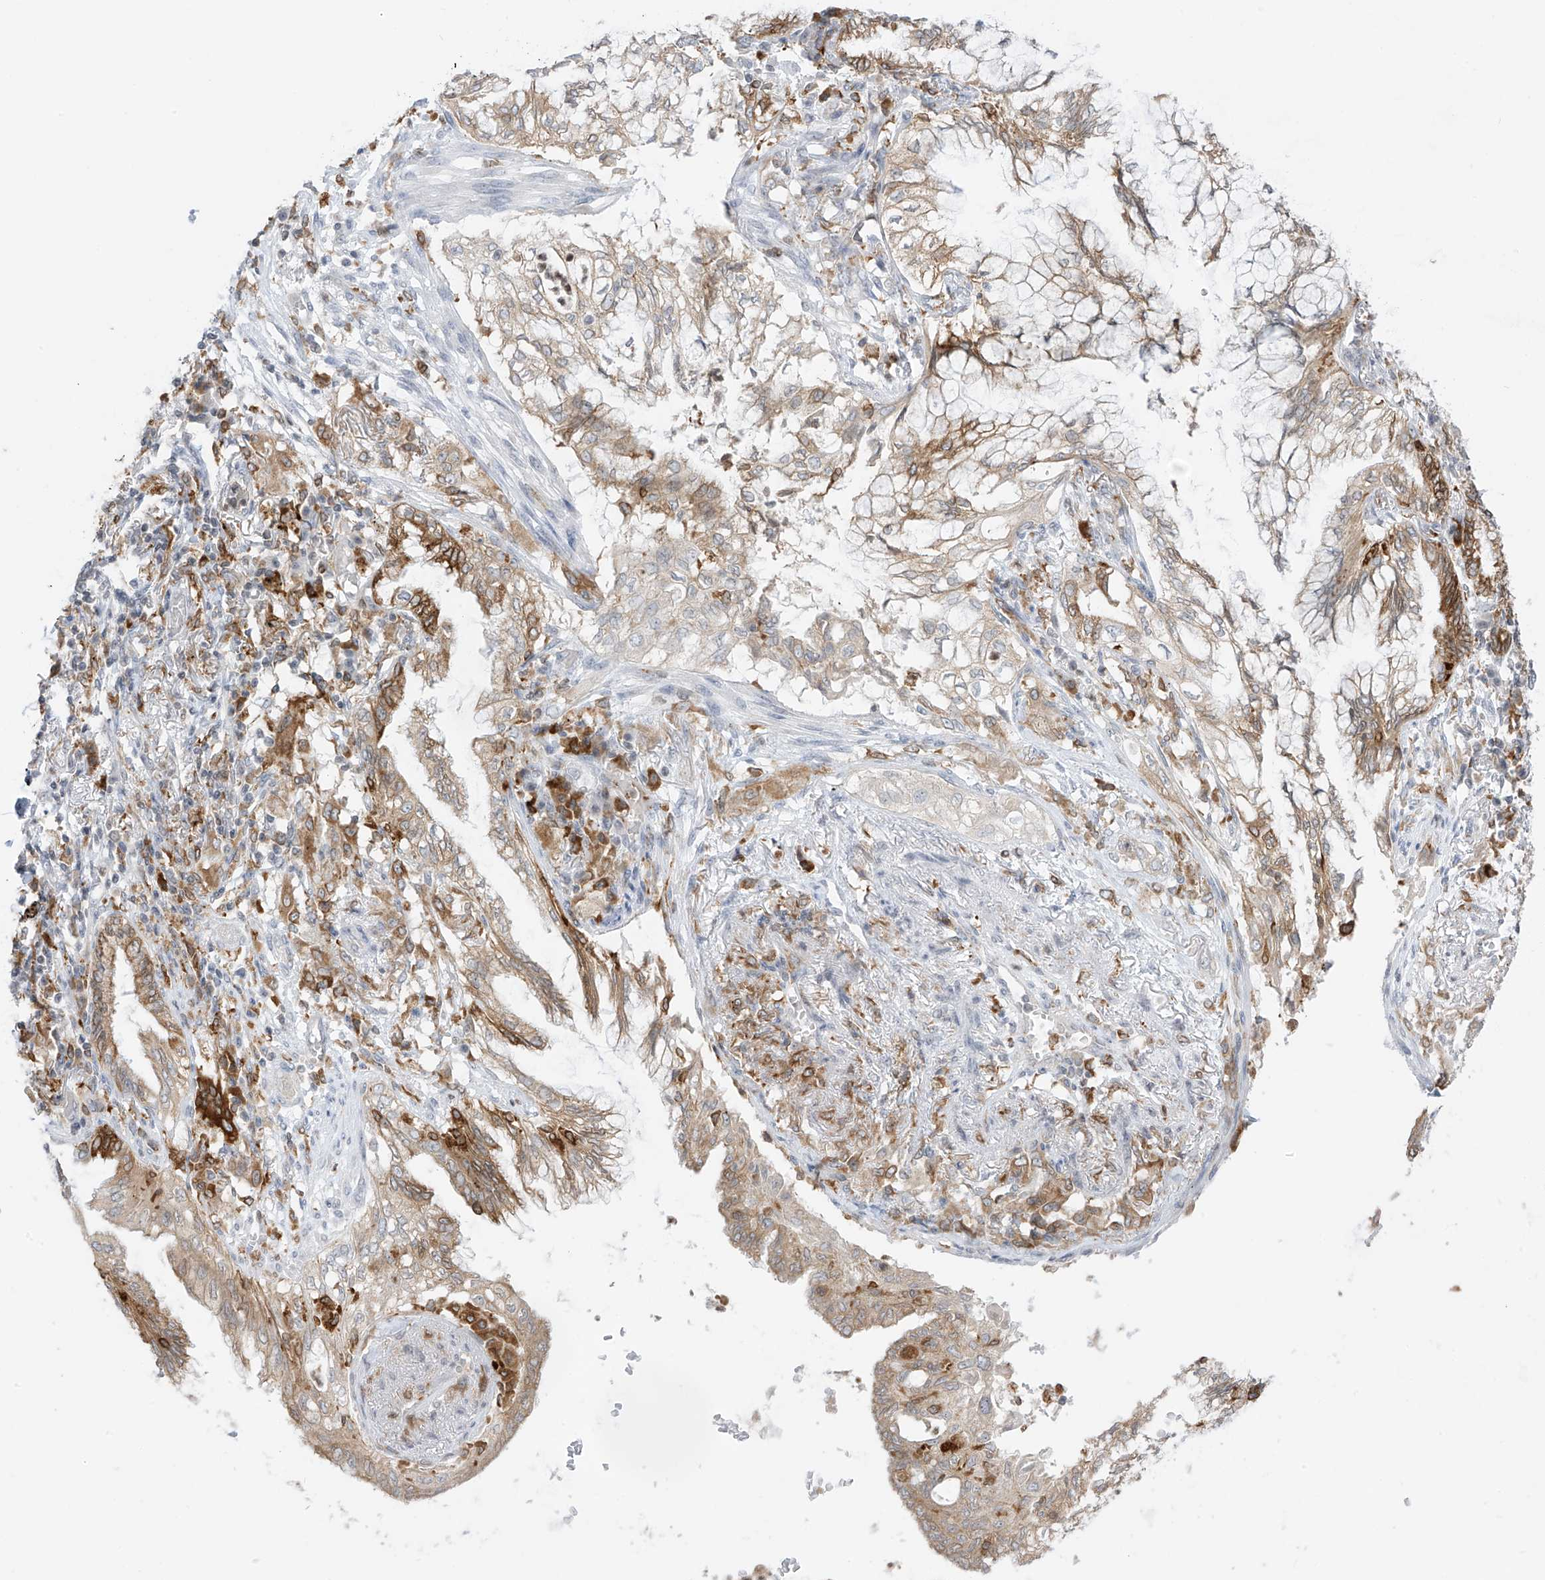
{"staining": {"intensity": "weak", "quantity": "25%-75%", "location": "cytoplasmic/membranous"}, "tissue": "lung cancer", "cell_type": "Tumor cells", "image_type": "cancer", "snomed": [{"axis": "morphology", "description": "Adenocarcinoma, NOS"}, {"axis": "topography", "description": "Lung"}], "caption": "Weak cytoplasmic/membranous positivity for a protein is seen in about 25%-75% of tumor cells of lung cancer (adenocarcinoma) using immunohistochemistry.", "gene": "TBXAS1", "patient": {"sex": "female", "age": 70}}